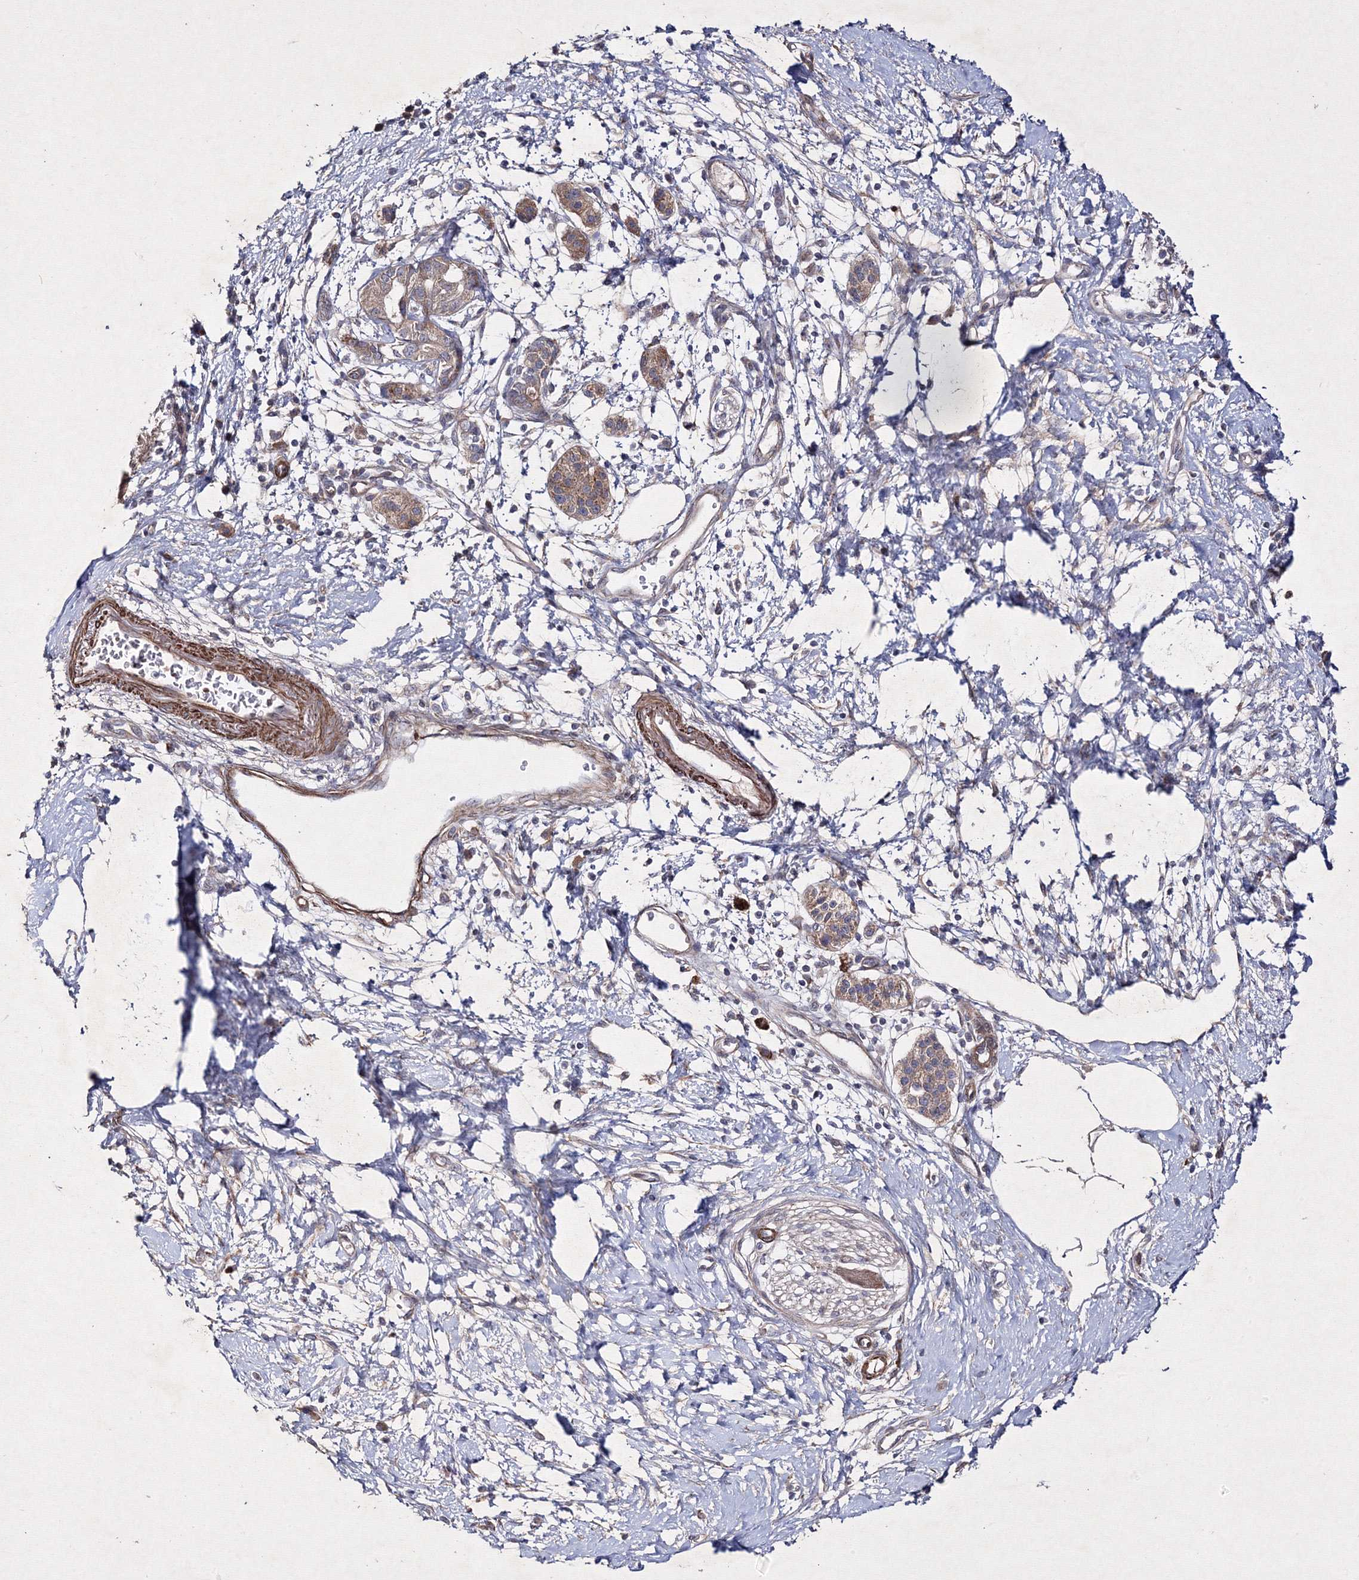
{"staining": {"intensity": "moderate", "quantity": ">75%", "location": "cytoplasmic/membranous"}, "tissue": "pancreatic cancer", "cell_type": "Tumor cells", "image_type": "cancer", "snomed": [{"axis": "morphology", "description": "Adenocarcinoma, NOS"}, {"axis": "topography", "description": "Pancreas"}], "caption": "Immunohistochemical staining of pancreatic cancer exhibits moderate cytoplasmic/membranous protein staining in approximately >75% of tumor cells. (DAB IHC with brightfield microscopy, high magnification).", "gene": "GFM1", "patient": {"sex": "male", "age": 50}}